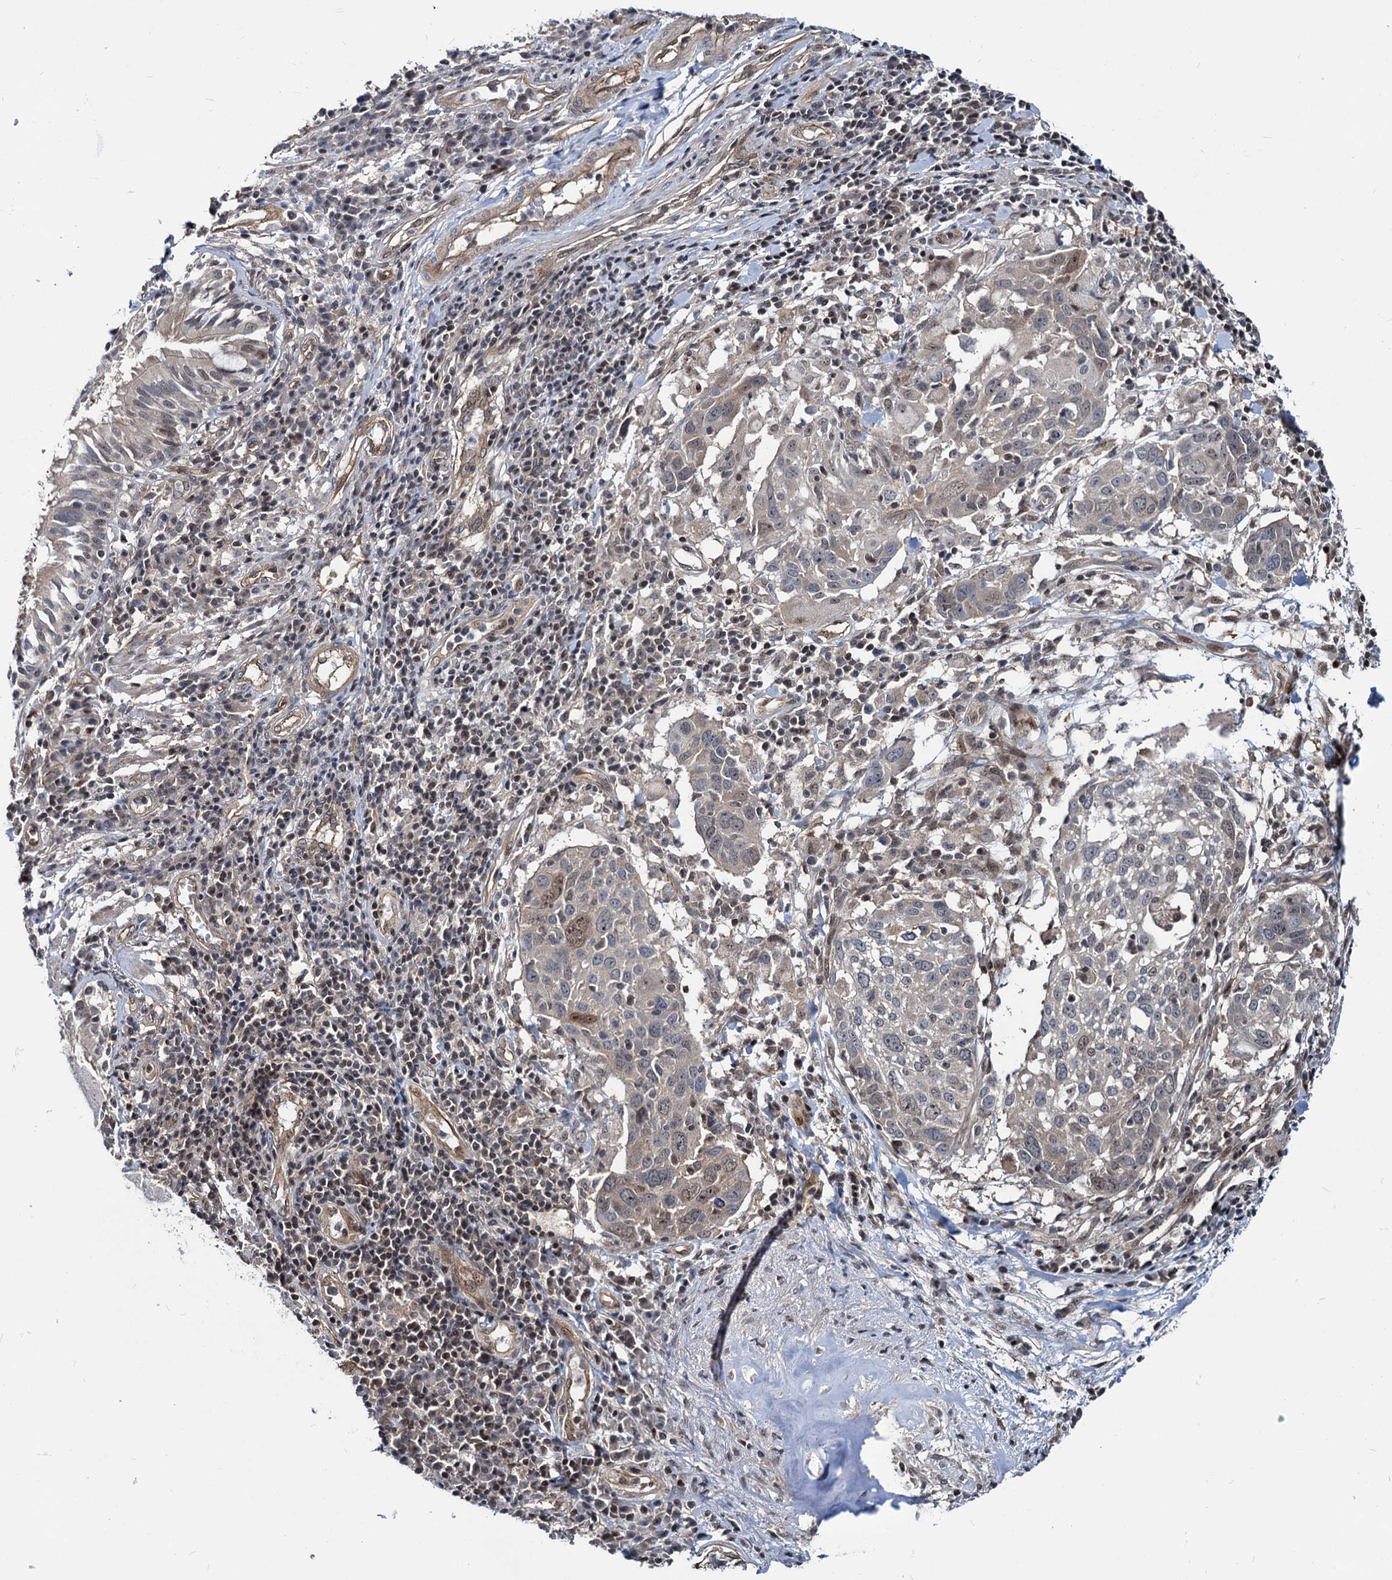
{"staining": {"intensity": "moderate", "quantity": "<25%", "location": "nuclear"}, "tissue": "lung cancer", "cell_type": "Tumor cells", "image_type": "cancer", "snomed": [{"axis": "morphology", "description": "Squamous cell carcinoma, NOS"}, {"axis": "topography", "description": "Lung"}], "caption": "The micrograph exhibits a brown stain indicating the presence of a protein in the nuclear of tumor cells in lung cancer.", "gene": "UBLCP1", "patient": {"sex": "male", "age": 65}}